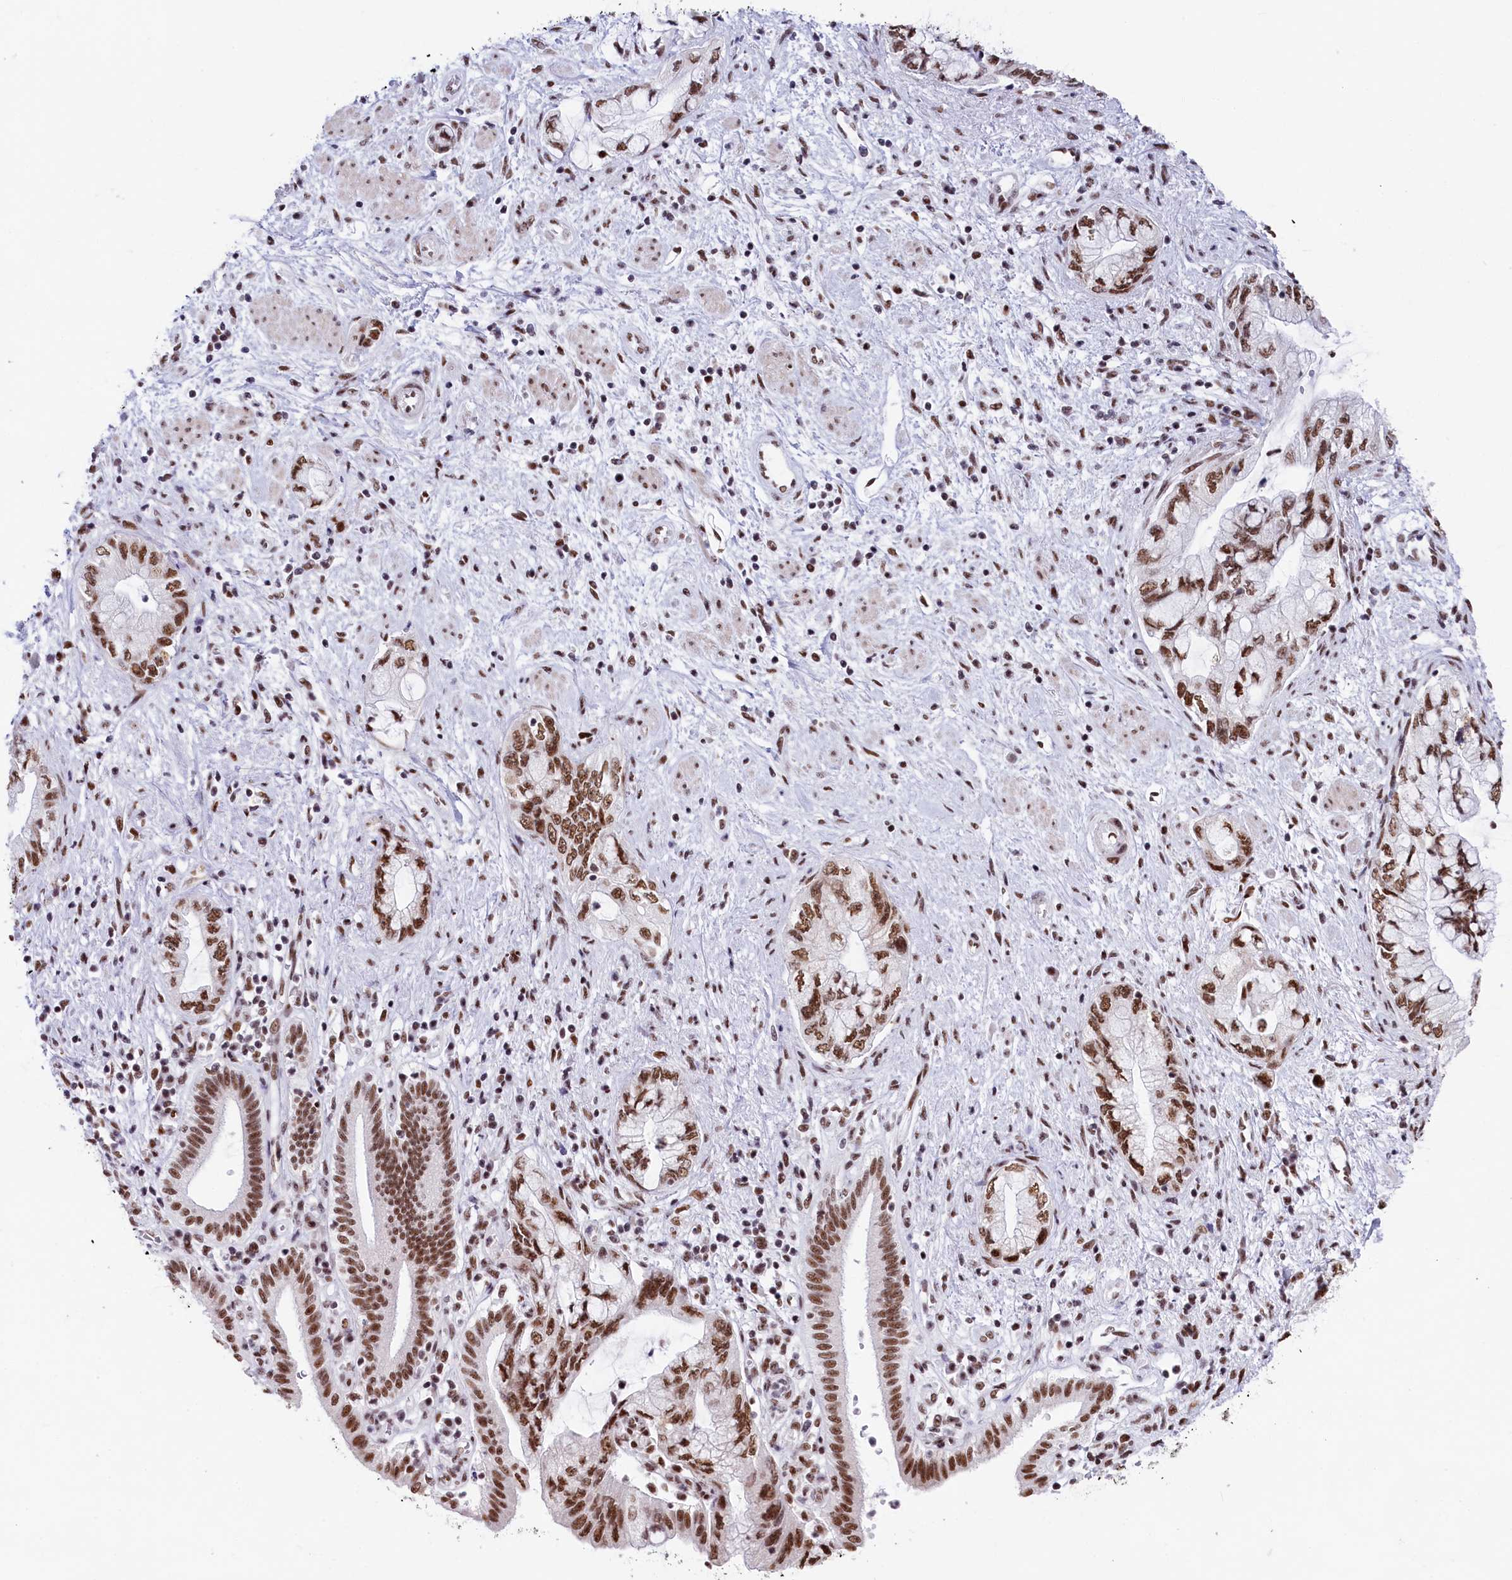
{"staining": {"intensity": "moderate", "quantity": ">75%", "location": "nuclear"}, "tissue": "pancreatic cancer", "cell_type": "Tumor cells", "image_type": "cancer", "snomed": [{"axis": "morphology", "description": "Adenocarcinoma, NOS"}, {"axis": "topography", "description": "Pancreas"}], "caption": "This image reveals immunohistochemistry staining of human pancreatic cancer (adenocarcinoma), with medium moderate nuclear expression in about >75% of tumor cells.", "gene": "SNRNP70", "patient": {"sex": "female", "age": 73}}